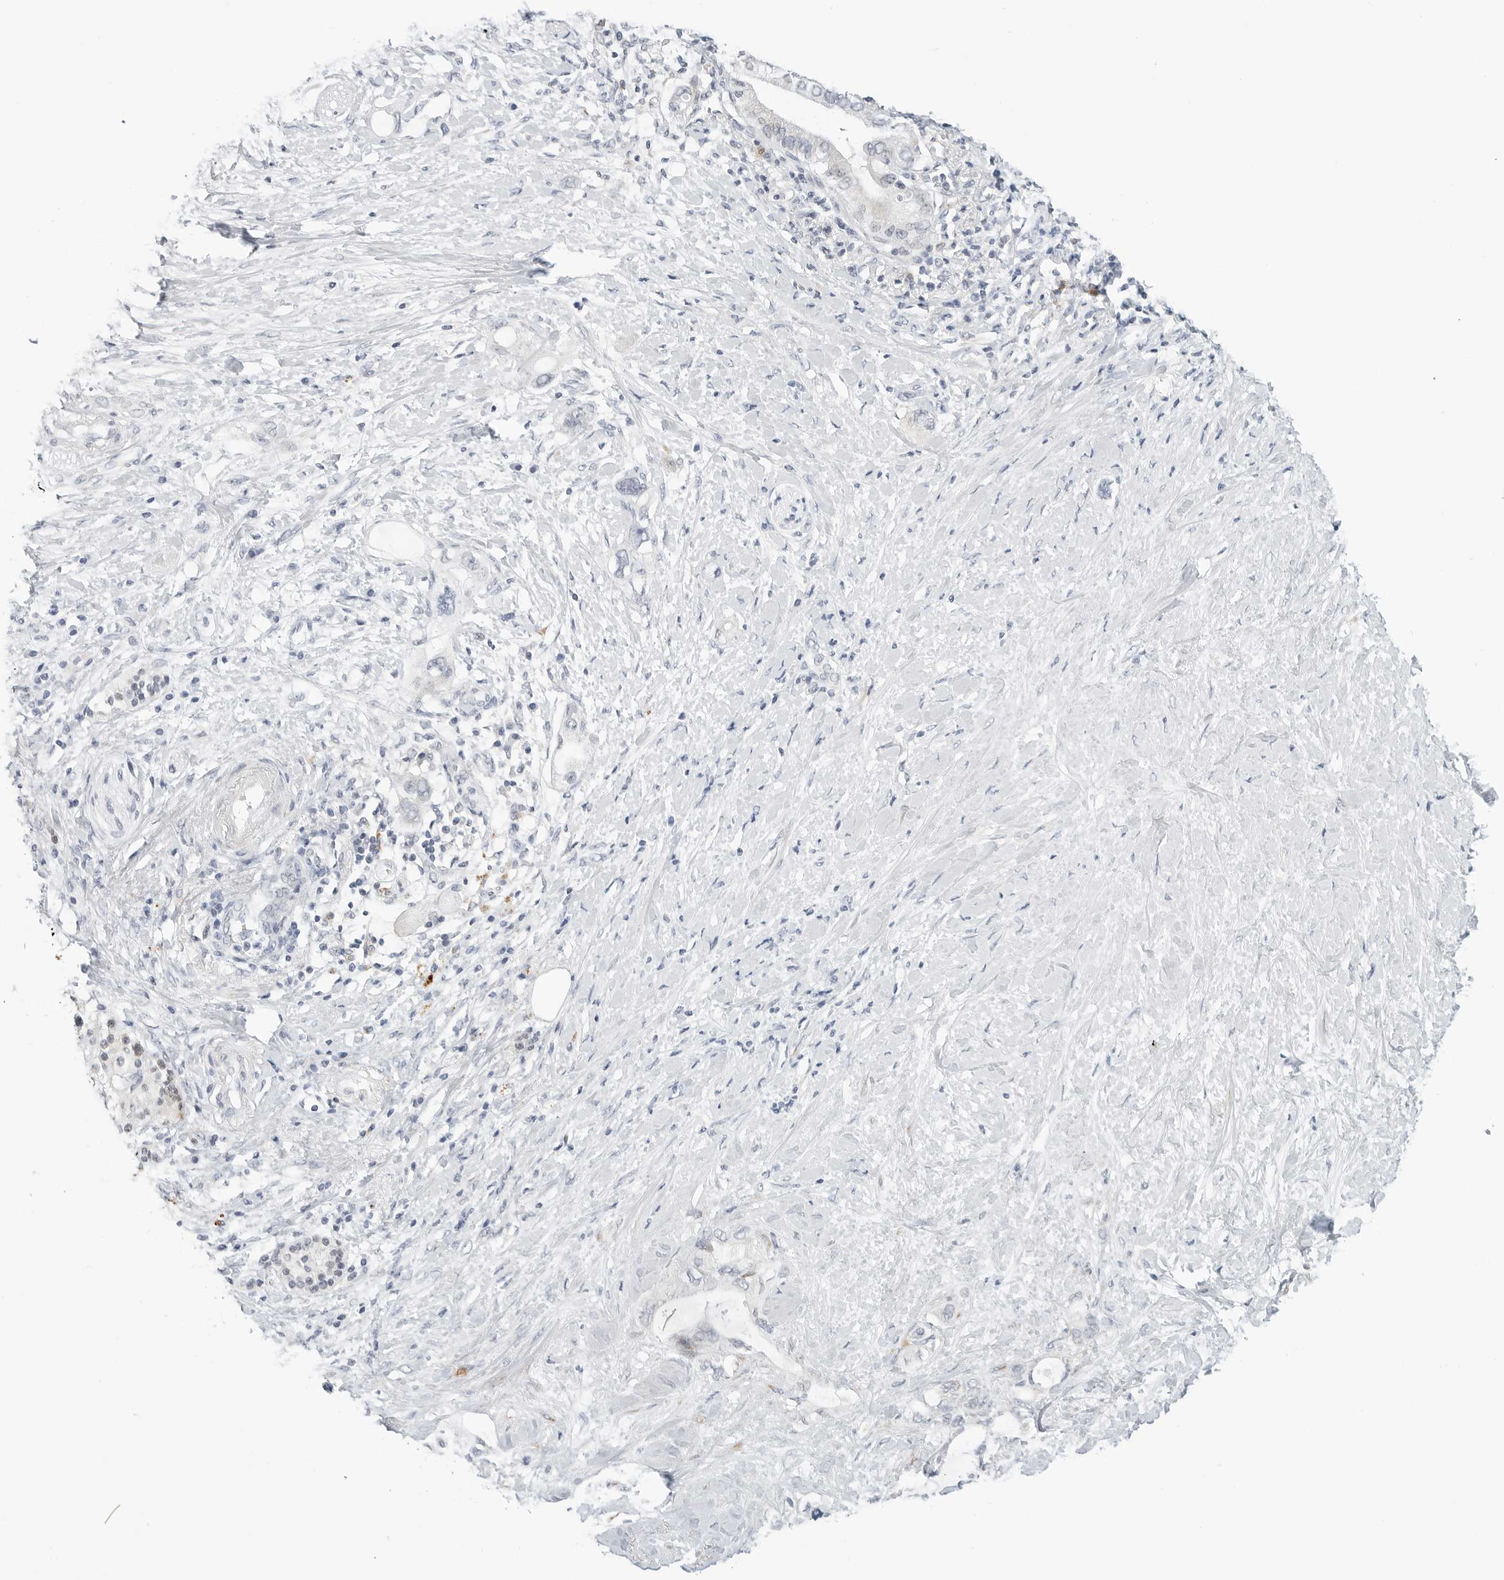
{"staining": {"intensity": "negative", "quantity": "none", "location": "none"}, "tissue": "pancreatic cancer", "cell_type": "Tumor cells", "image_type": "cancer", "snomed": [{"axis": "morphology", "description": "Adenocarcinoma, NOS"}, {"axis": "topography", "description": "Pancreas"}], "caption": "High magnification brightfield microscopy of pancreatic cancer (adenocarcinoma) stained with DAB (brown) and counterstained with hematoxylin (blue): tumor cells show no significant staining.", "gene": "TSEN2", "patient": {"sex": "female", "age": 56}}